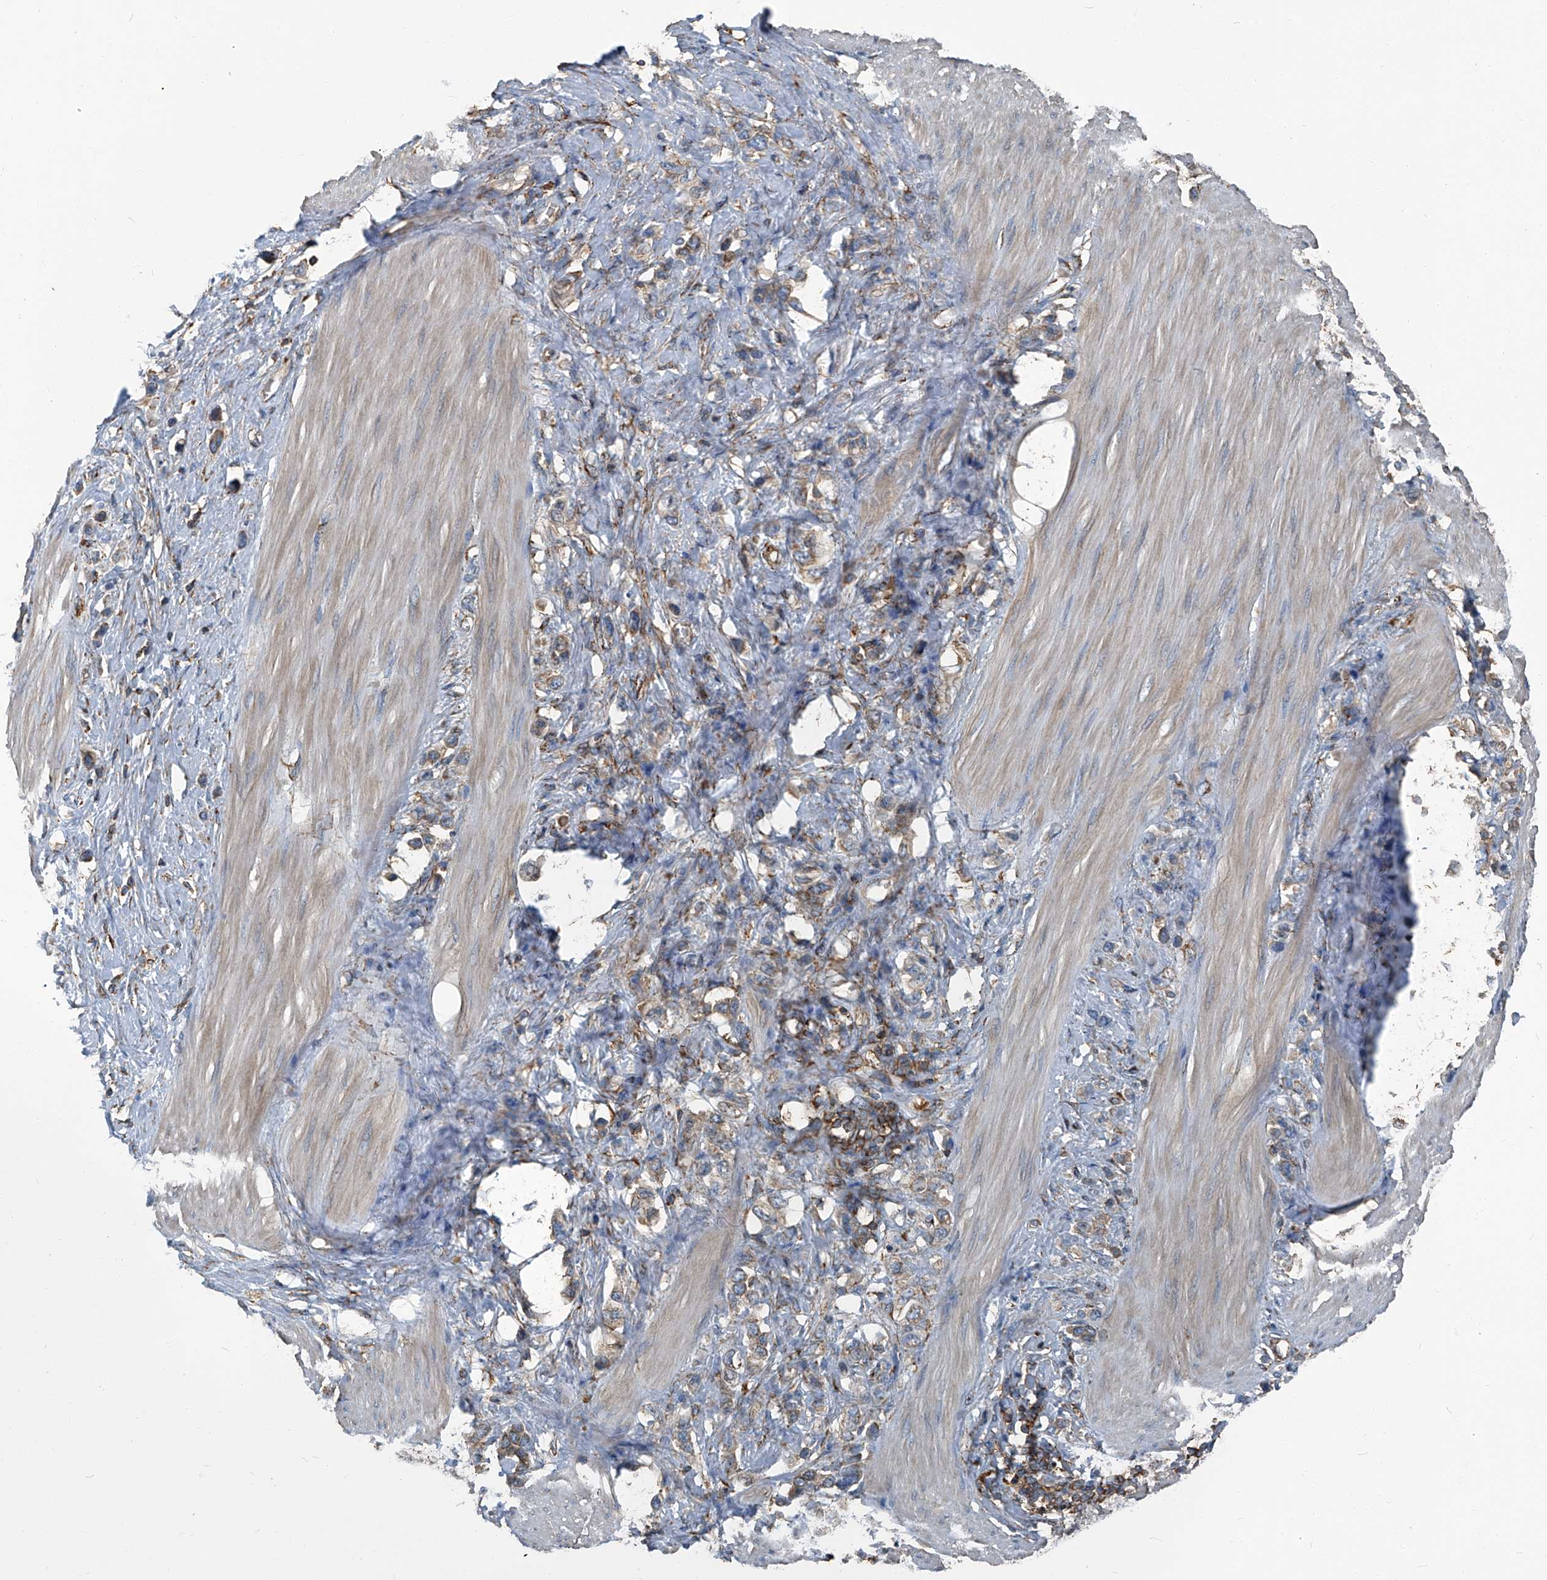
{"staining": {"intensity": "moderate", "quantity": "25%-75%", "location": "cytoplasmic/membranous"}, "tissue": "stomach cancer", "cell_type": "Tumor cells", "image_type": "cancer", "snomed": [{"axis": "morphology", "description": "Adenocarcinoma, NOS"}, {"axis": "topography", "description": "Stomach"}], "caption": "Stomach cancer stained with immunohistochemistry (IHC) exhibits moderate cytoplasmic/membranous expression in about 25%-75% of tumor cells. The staining was performed using DAB to visualize the protein expression in brown, while the nuclei were stained in blue with hematoxylin (Magnification: 20x).", "gene": "SEPTIN7", "patient": {"sex": "female", "age": 65}}